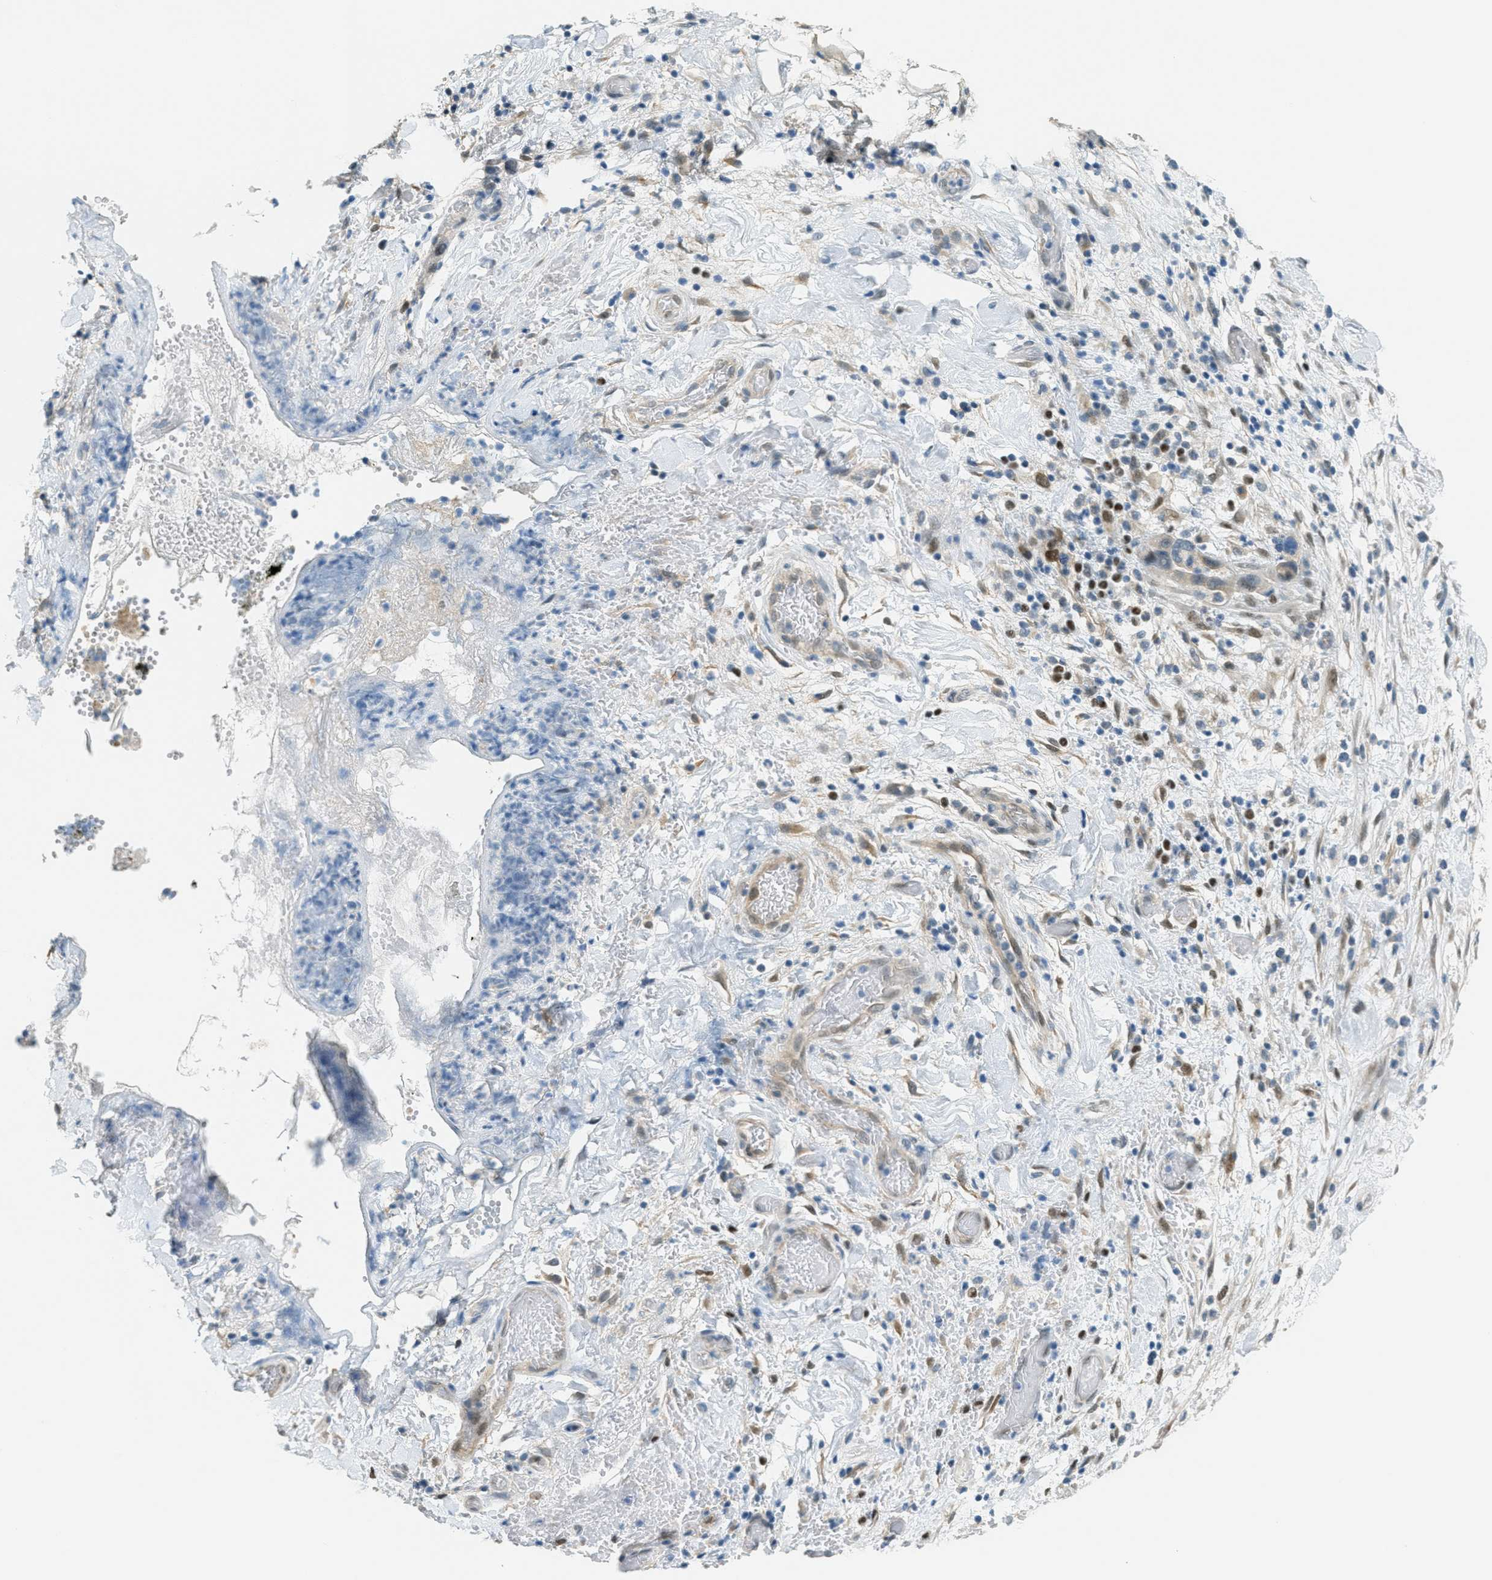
{"staining": {"intensity": "moderate", "quantity": ">75%", "location": "cytoplasmic/membranous"}, "tissue": "pancreatic cancer", "cell_type": "Tumor cells", "image_type": "cancer", "snomed": [{"axis": "morphology", "description": "Adenocarcinoma, NOS"}, {"axis": "topography", "description": "Pancreas"}], "caption": "Protein expression analysis of pancreatic cancer shows moderate cytoplasmic/membranous positivity in about >75% of tumor cells.", "gene": "TCF3", "patient": {"sex": "female", "age": 71}}